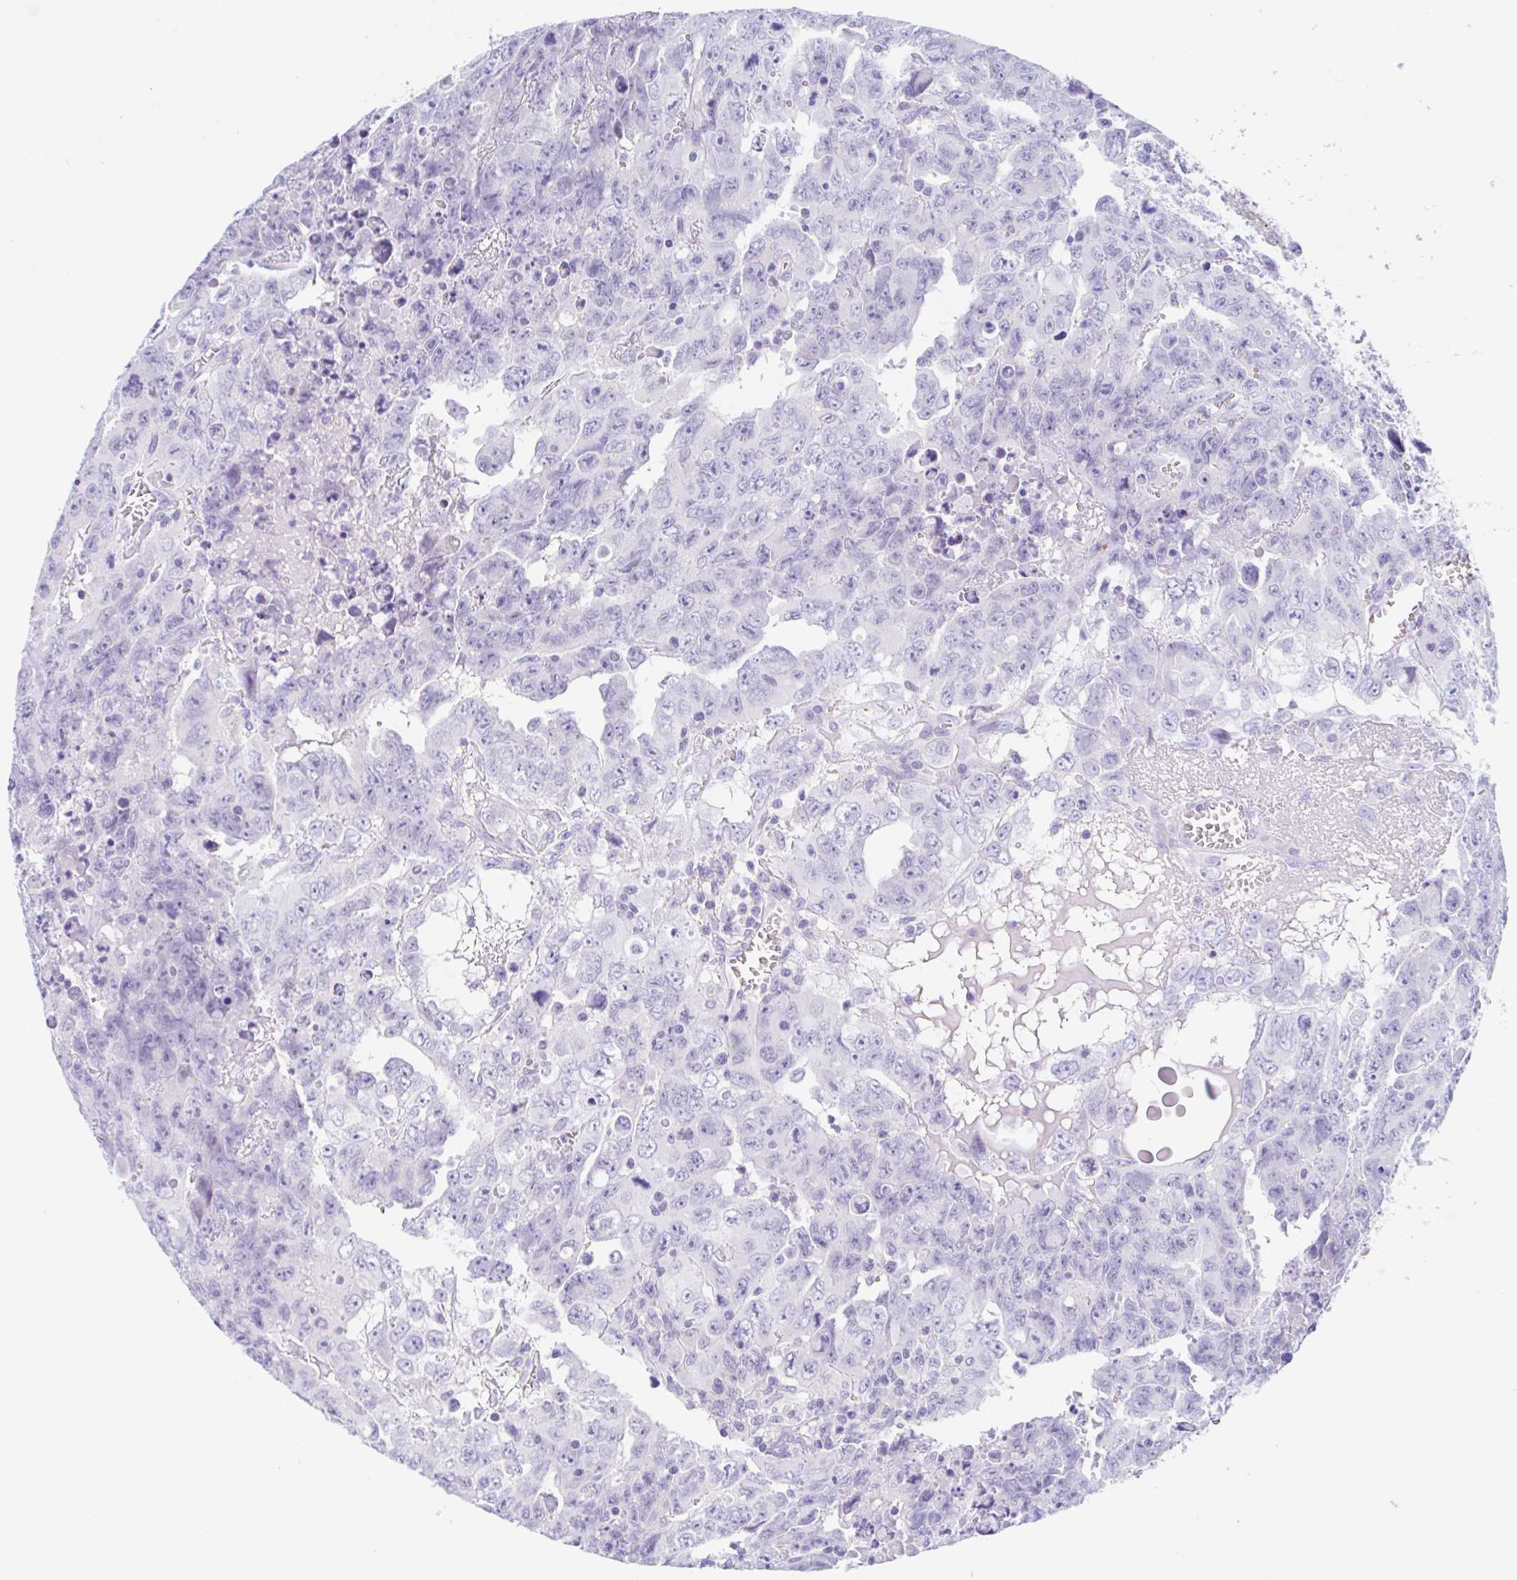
{"staining": {"intensity": "negative", "quantity": "none", "location": "none"}, "tissue": "testis cancer", "cell_type": "Tumor cells", "image_type": "cancer", "snomed": [{"axis": "morphology", "description": "Carcinoma, Embryonal, NOS"}, {"axis": "topography", "description": "Testis"}], "caption": "Tumor cells are negative for protein expression in human testis embryonal carcinoma.", "gene": "ANKRD9", "patient": {"sex": "male", "age": 24}}